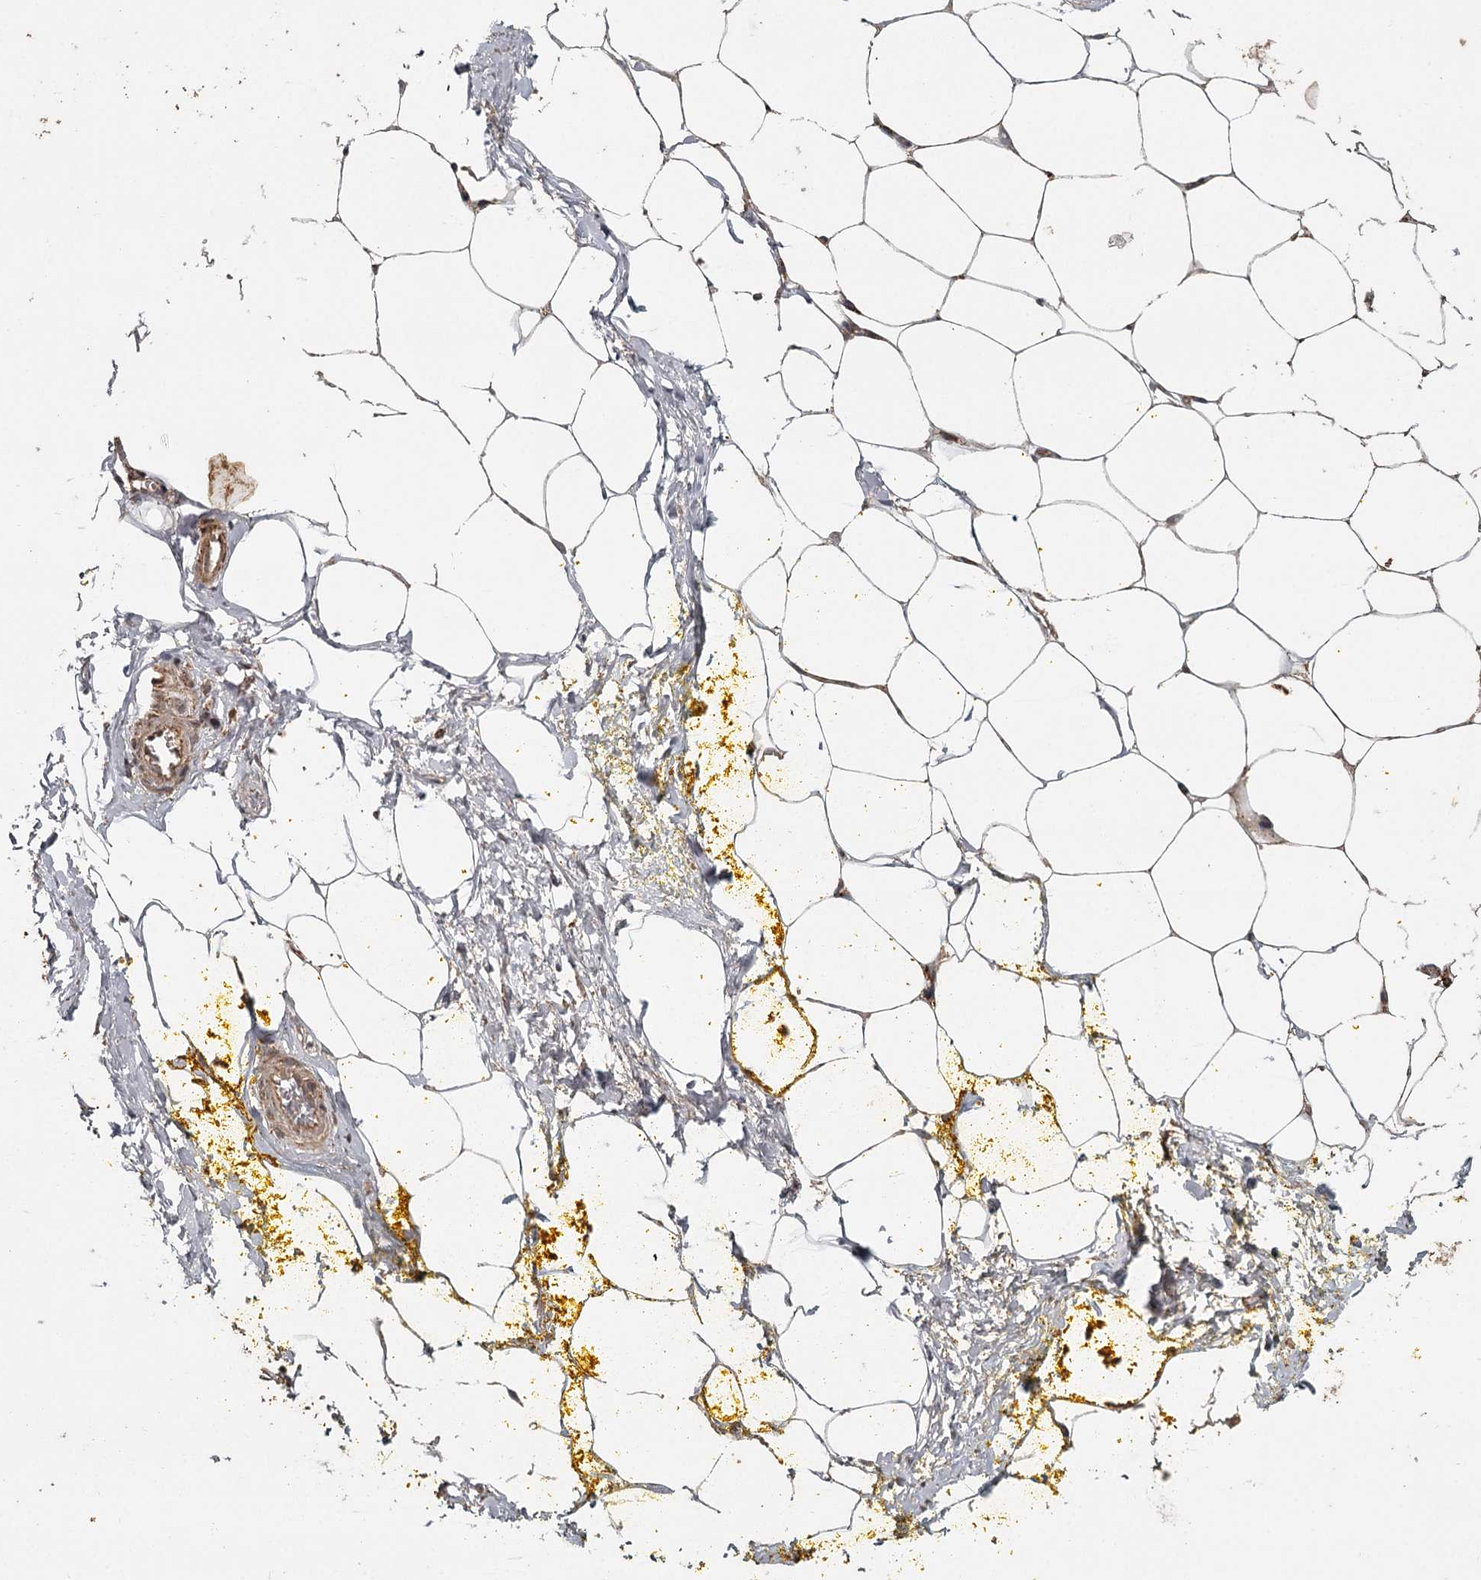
{"staining": {"intensity": "moderate", "quantity": "<25%", "location": "cytoplasmic/membranous"}, "tissue": "adipose tissue", "cell_type": "Adipocytes", "image_type": "normal", "snomed": [{"axis": "morphology", "description": "Normal tissue, NOS"}, {"axis": "morphology", "description": "Adenocarcinoma, Low grade"}, {"axis": "topography", "description": "Prostate"}, {"axis": "topography", "description": "Peripheral nerve tissue"}], "caption": "Immunohistochemical staining of normal human adipose tissue reveals <25% levels of moderate cytoplasmic/membranous protein positivity in about <25% of adipocytes.", "gene": "FAXC", "patient": {"sex": "male", "age": 63}}